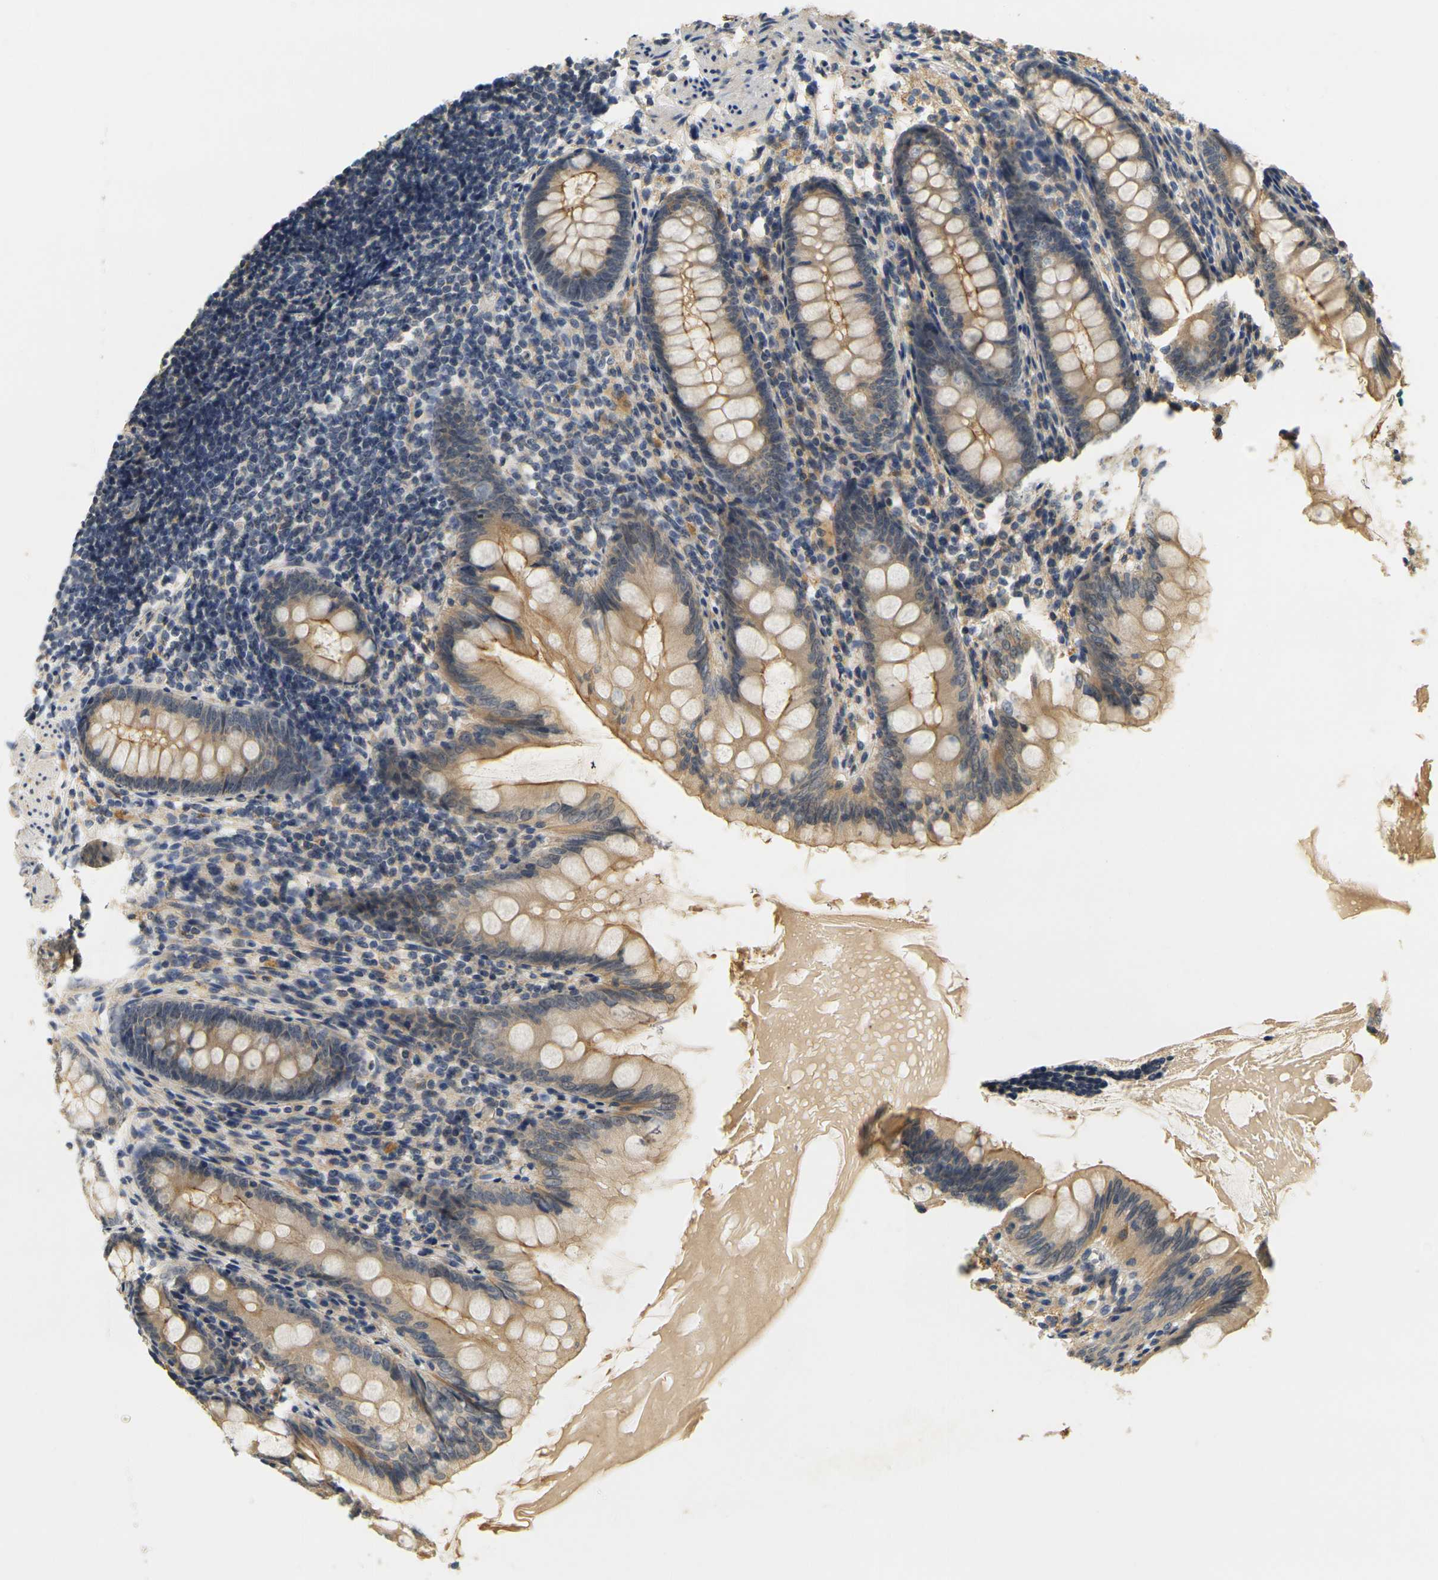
{"staining": {"intensity": "moderate", "quantity": ">75%", "location": "cytoplasmic/membranous"}, "tissue": "appendix", "cell_type": "Glandular cells", "image_type": "normal", "snomed": [{"axis": "morphology", "description": "Normal tissue, NOS"}, {"axis": "topography", "description": "Appendix"}], "caption": "High-power microscopy captured an immunohistochemistry (IHC) histopathology image of benign appendix, revealing moderate cytoplasmic/membranous expression in about >75% of glandular cells. Immunohistochemistry (ihc) stains the protein in brown and the nuclei are stained blue.", "gene": "GDAP1", "patient": {"sex": "female", "age": 77}}